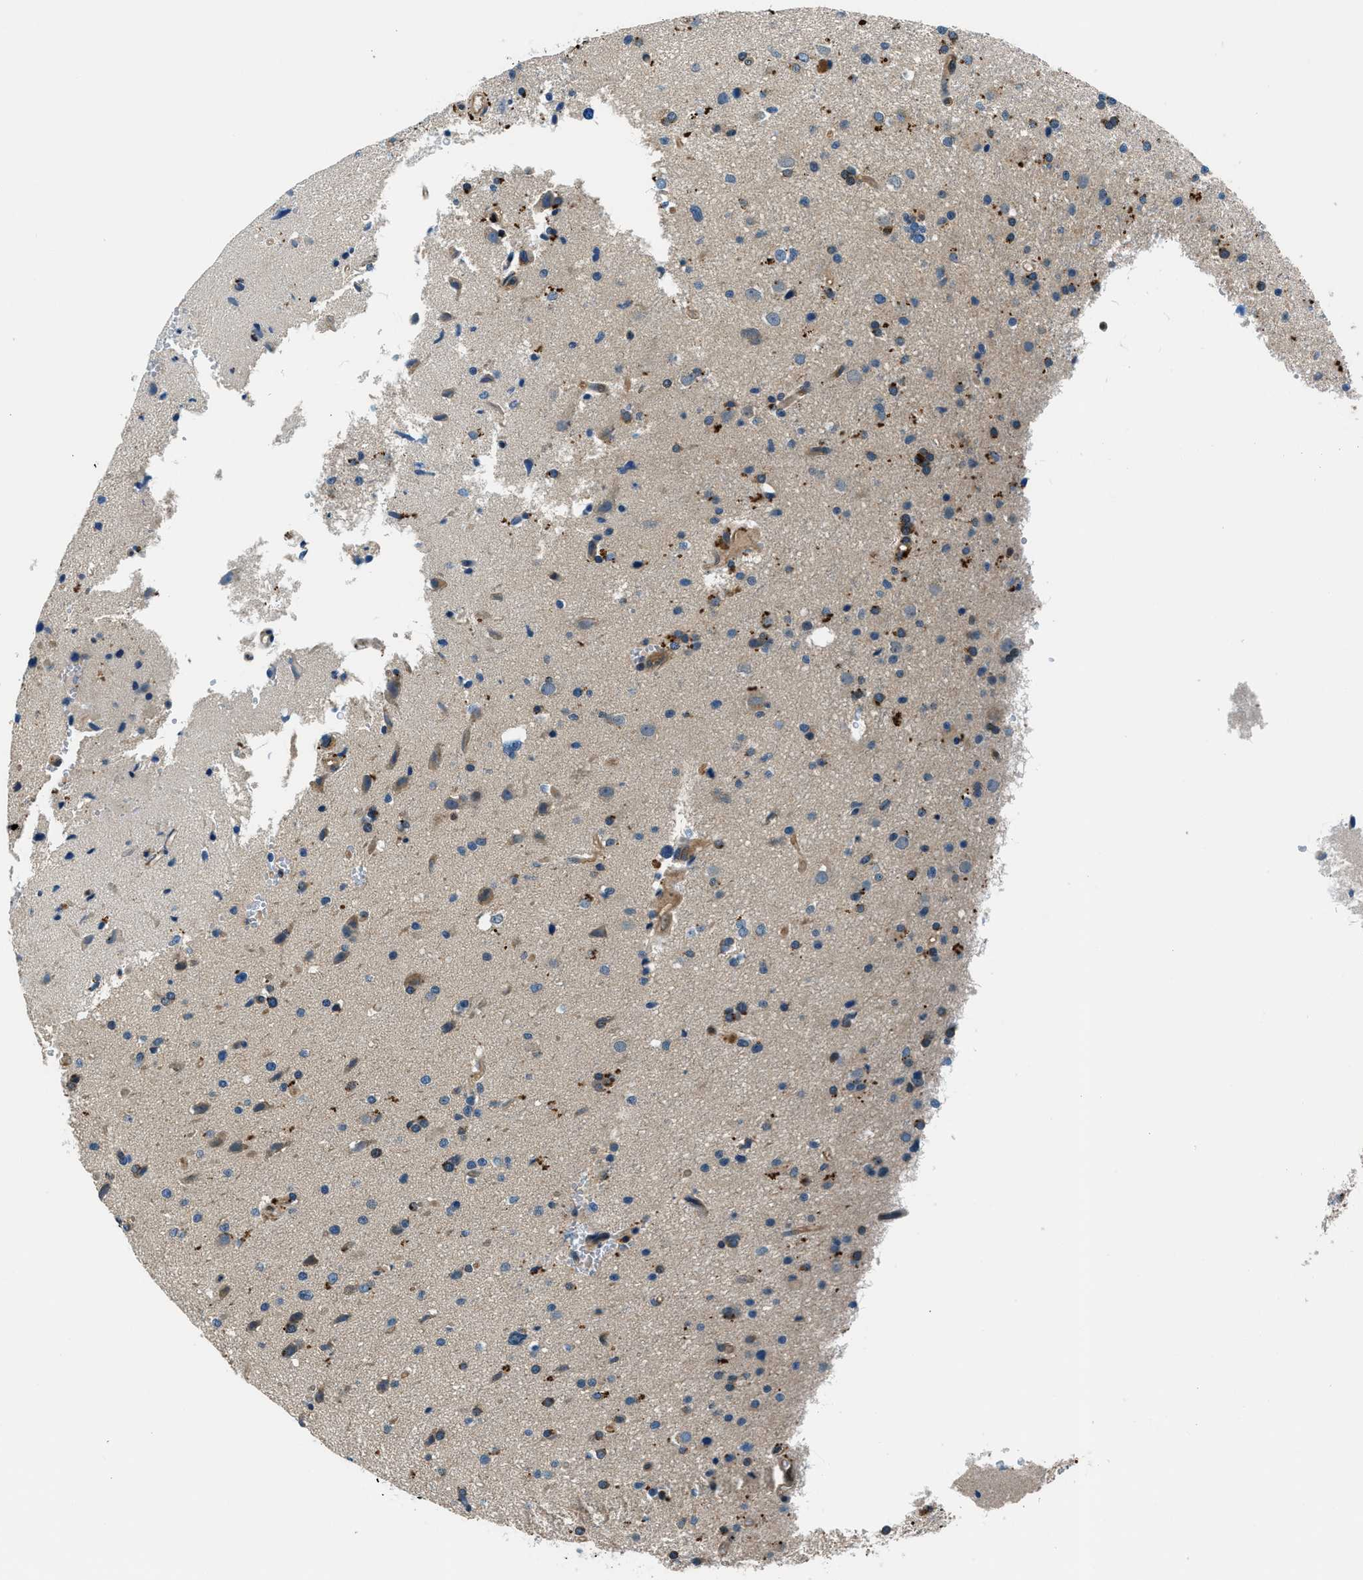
{"staining": {"intensity": "weak", "quantity": "25%-75%", "location": "cytoplasmic/membranous"}, "tissue": "glioma", "cell_type": "Tumor cells", "image_type": "cancer", "snomed": [{"axis": "morphology", "description": "Glioma, malignant, High grade"}, {"axis": "topography", "description": "Brain"}], "caption": "Tumor cells reveal weak cytoplasmic/membranous staining in about 25%-75% of cells in glioma. (Stains: DAB in brown, nuclei in blue, Microscopy: brightfield microscopy at high magnification).", "gene": "SLC19A2", "patient": {"sex": "male", "age": 33}}